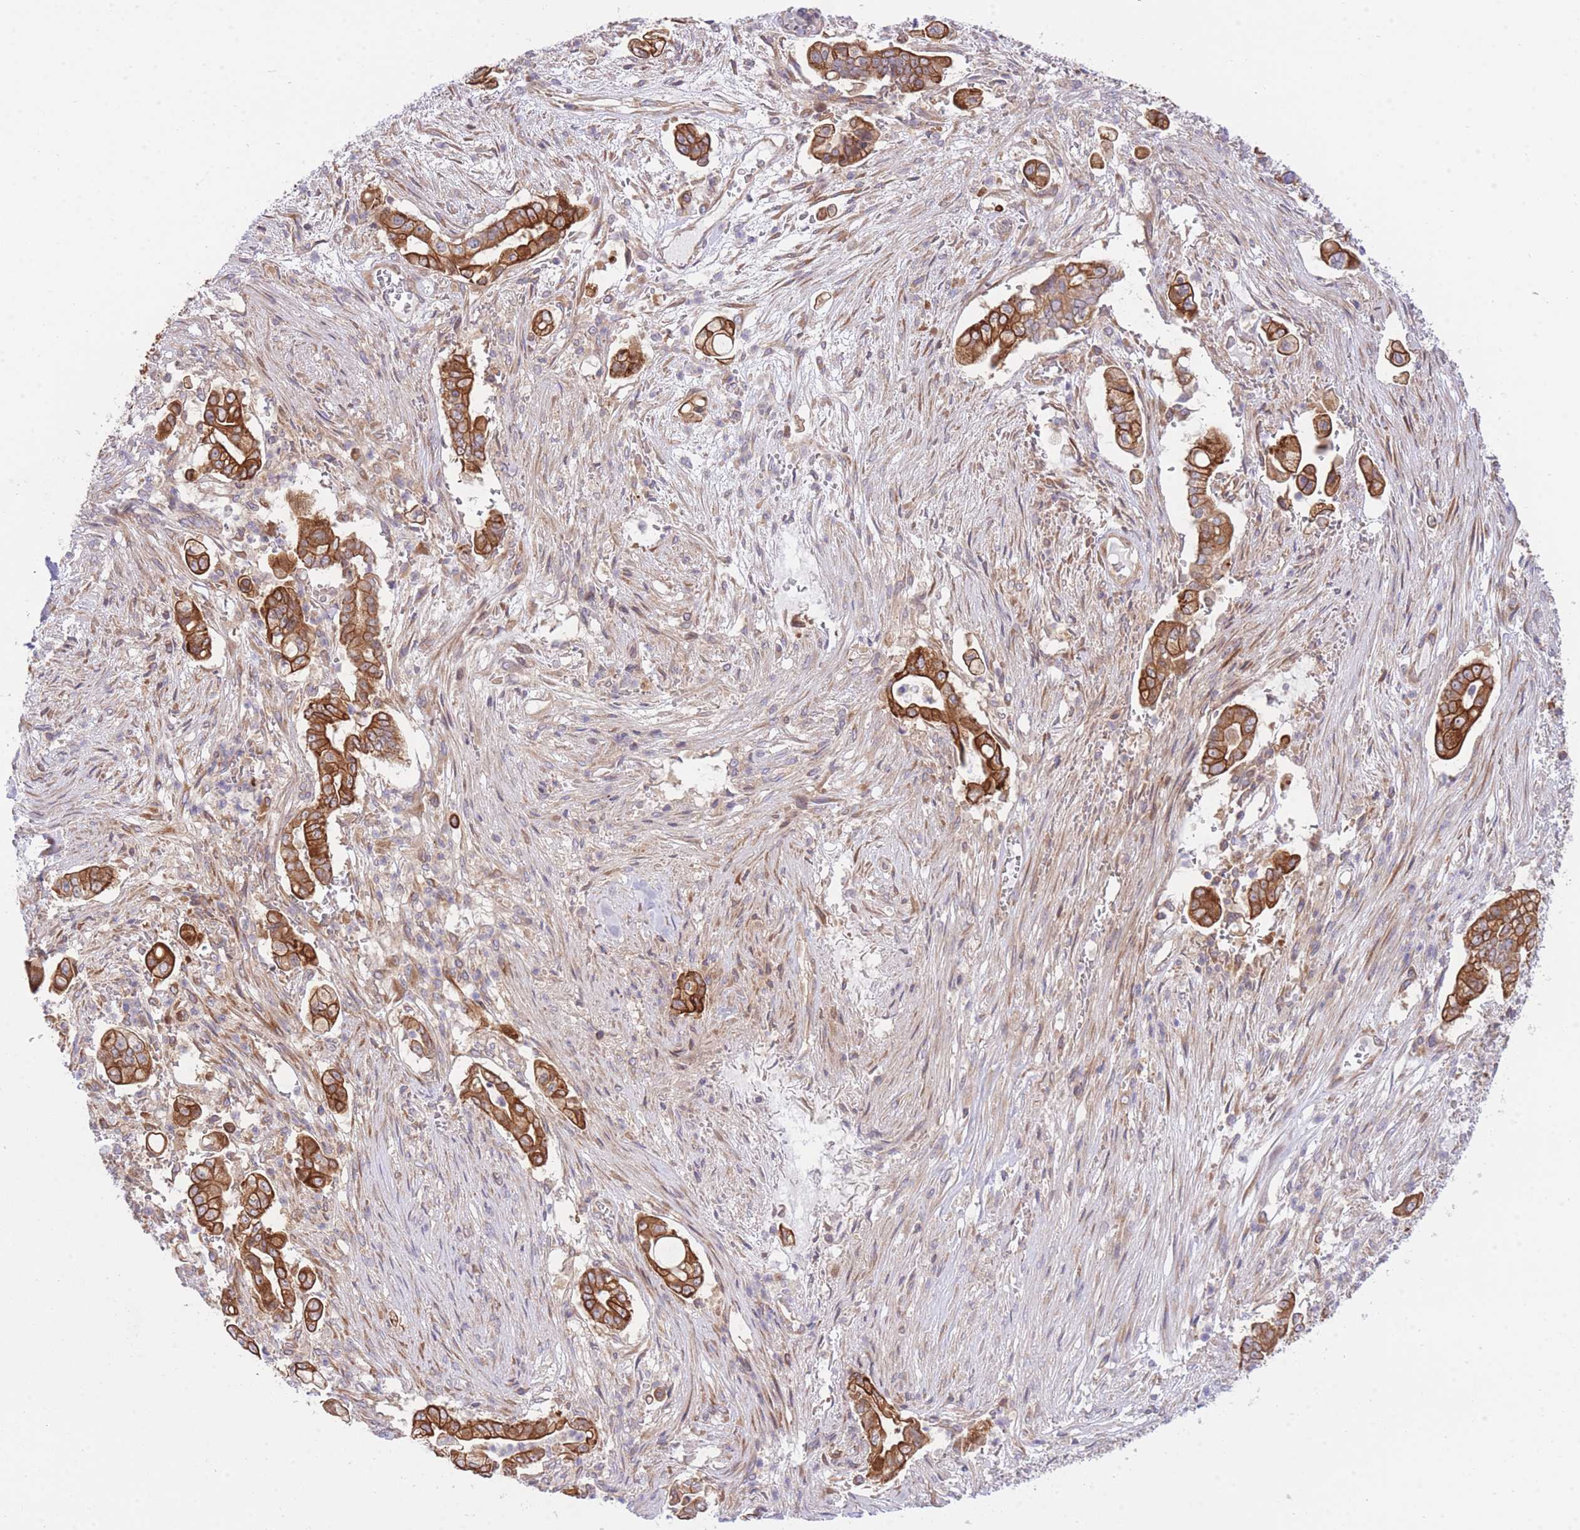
{"staining": {"intensity": "strong", "quantity": ">75%", "location": "cytoplasmic/membranous"}, "tissue": "pancreatic cancer", "cell_type": "Tumor cells", "image_type": "cancer", "snomed": [{"axis": "morphology", "description": "Adenocarcinoma, NOS"}, {"axis": "topography", "description": "Pancreas"}], "caption": "Pancreatic cancer was stained to show a protein in brown. There is high levels of strong cytoplasmic/membranous expression in approximately >75% of tumor cells.", "gene": "EIF2B2", "patient": {"sex": "female", "age": 69}}